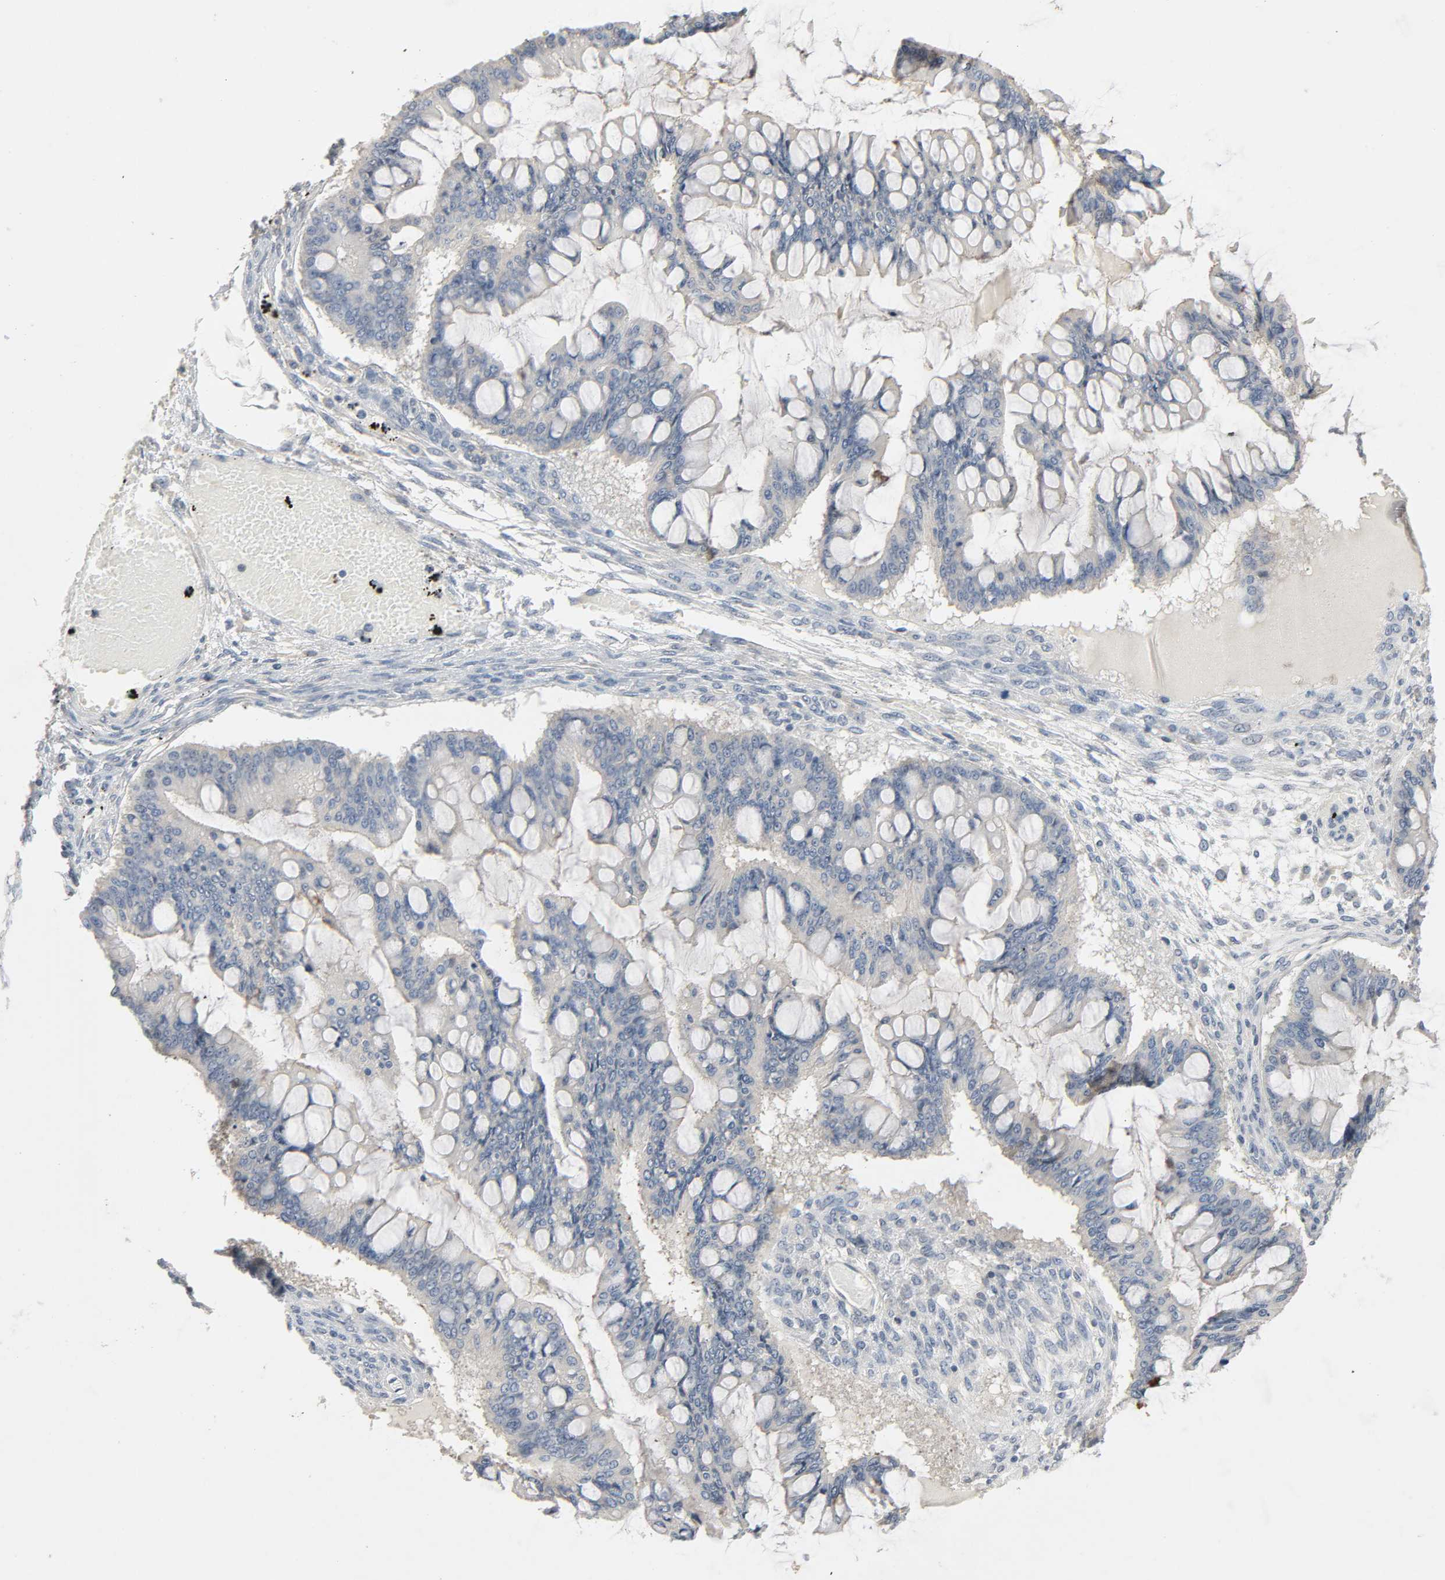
{"staining": {"intensity": "weak", "quantity": "<25%", "location": "cytoplasmic/membranous"}, "tissue": "ovarian cancer", "cell_type": "Tumor cells", "image_type": "cancer", "snomed": [{"axis": "morphology", "description": "Cystadenocarcinoma, mucinous, NOS"}, {"axis": "topography", "description": "Ovary"}], "caption": "Protein analysis of ovarian cancer (mucinous cystadenocarcinoma) displays no significant expression in tumor cells.", "gene": "CD4", "patient": {"sex": "female", "age": 73}}